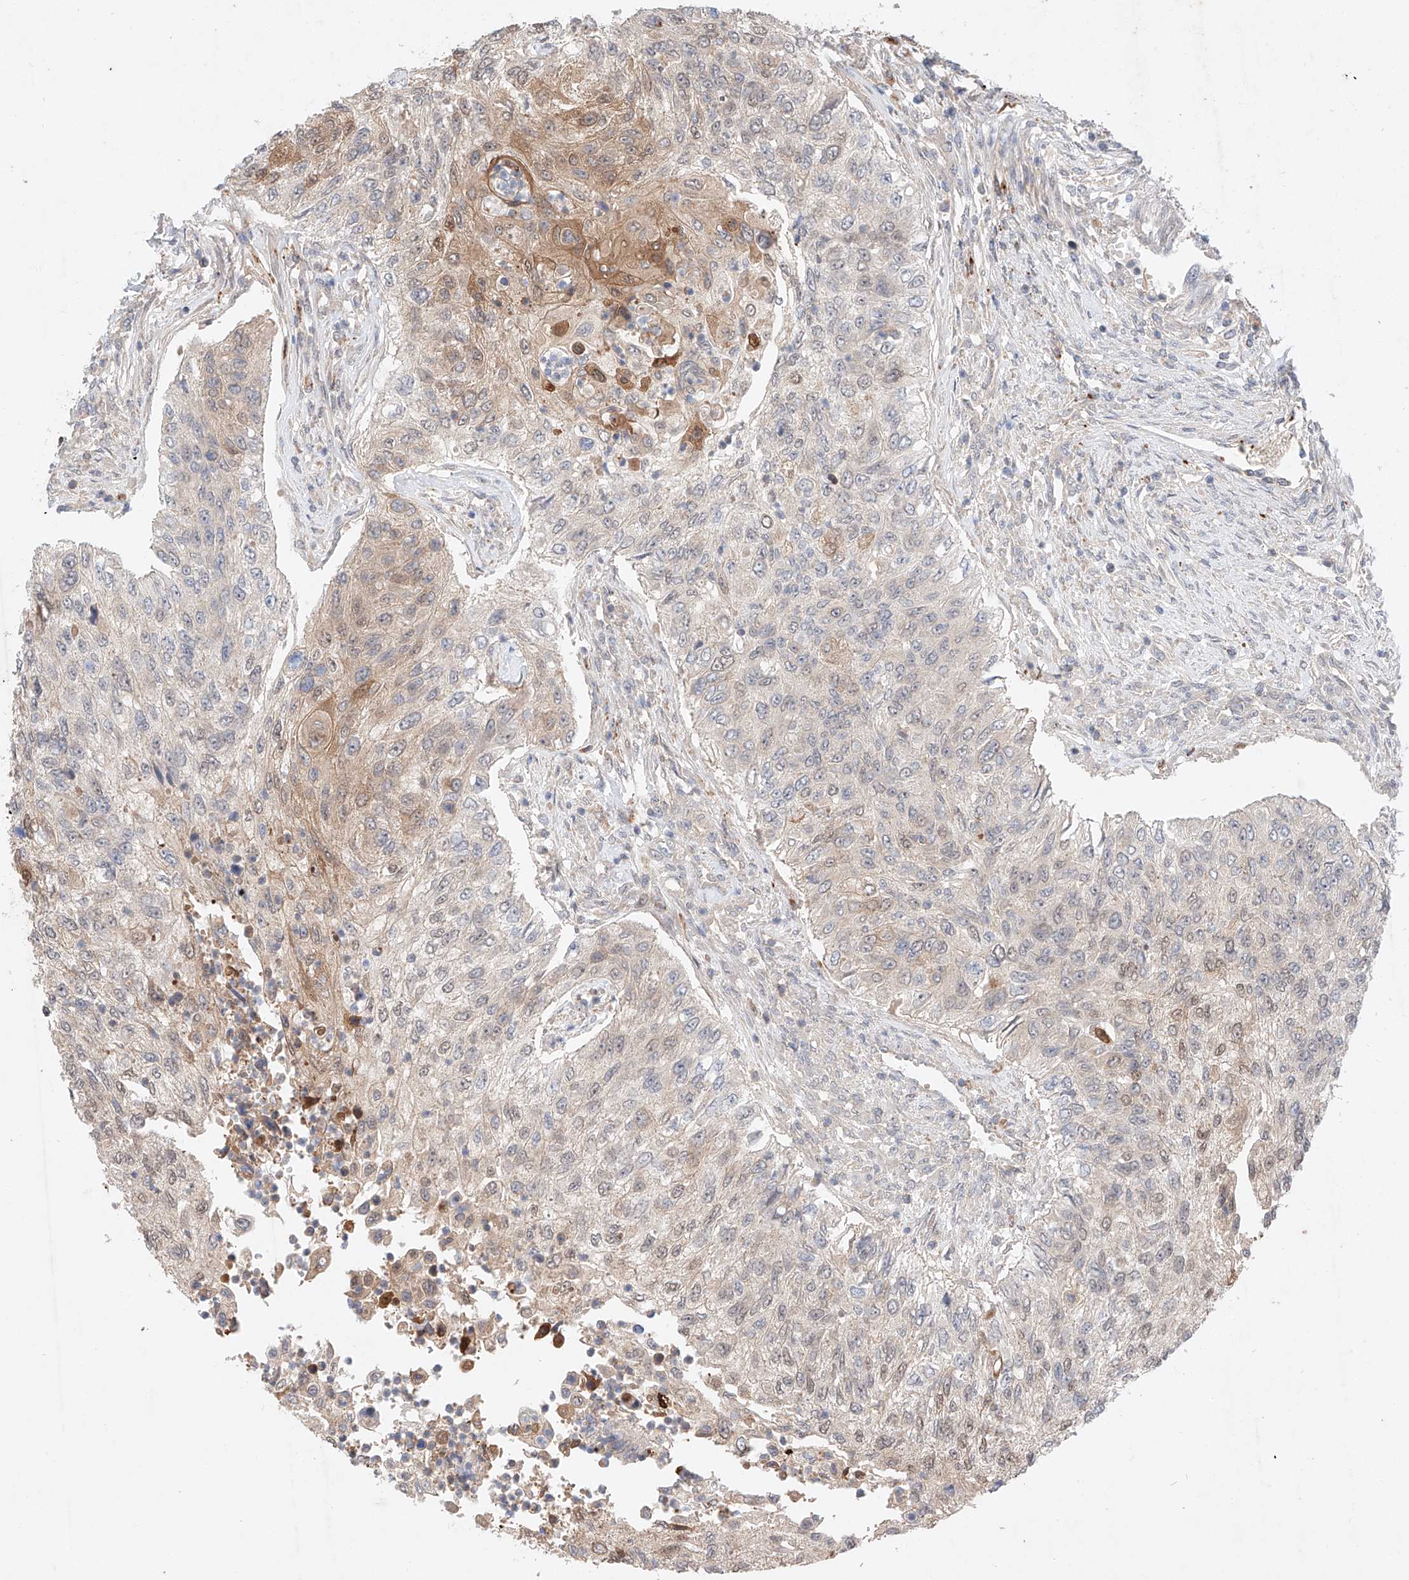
{"staining": {"intensity": "moderate", "quantity": "<25%", "location": "cytoplasmic/membranous"}, "tissue": "urothelial cancer", "cell_type": "Tumor cells", "image_type": "cancer", "snomed": [{"axis": "morphology", "description": "Urothelial carcinoma, High grade"}, {"axis": "topography", "description": "Urinary bladder"}], "caption": "A brown stain highlights moderate cytoplasmic/membranous expression of a protein in high-grade urothelial carcinoma tumor cells.", "gene": "GCNT1", "patient": {"sex": "female", "age": 60}}